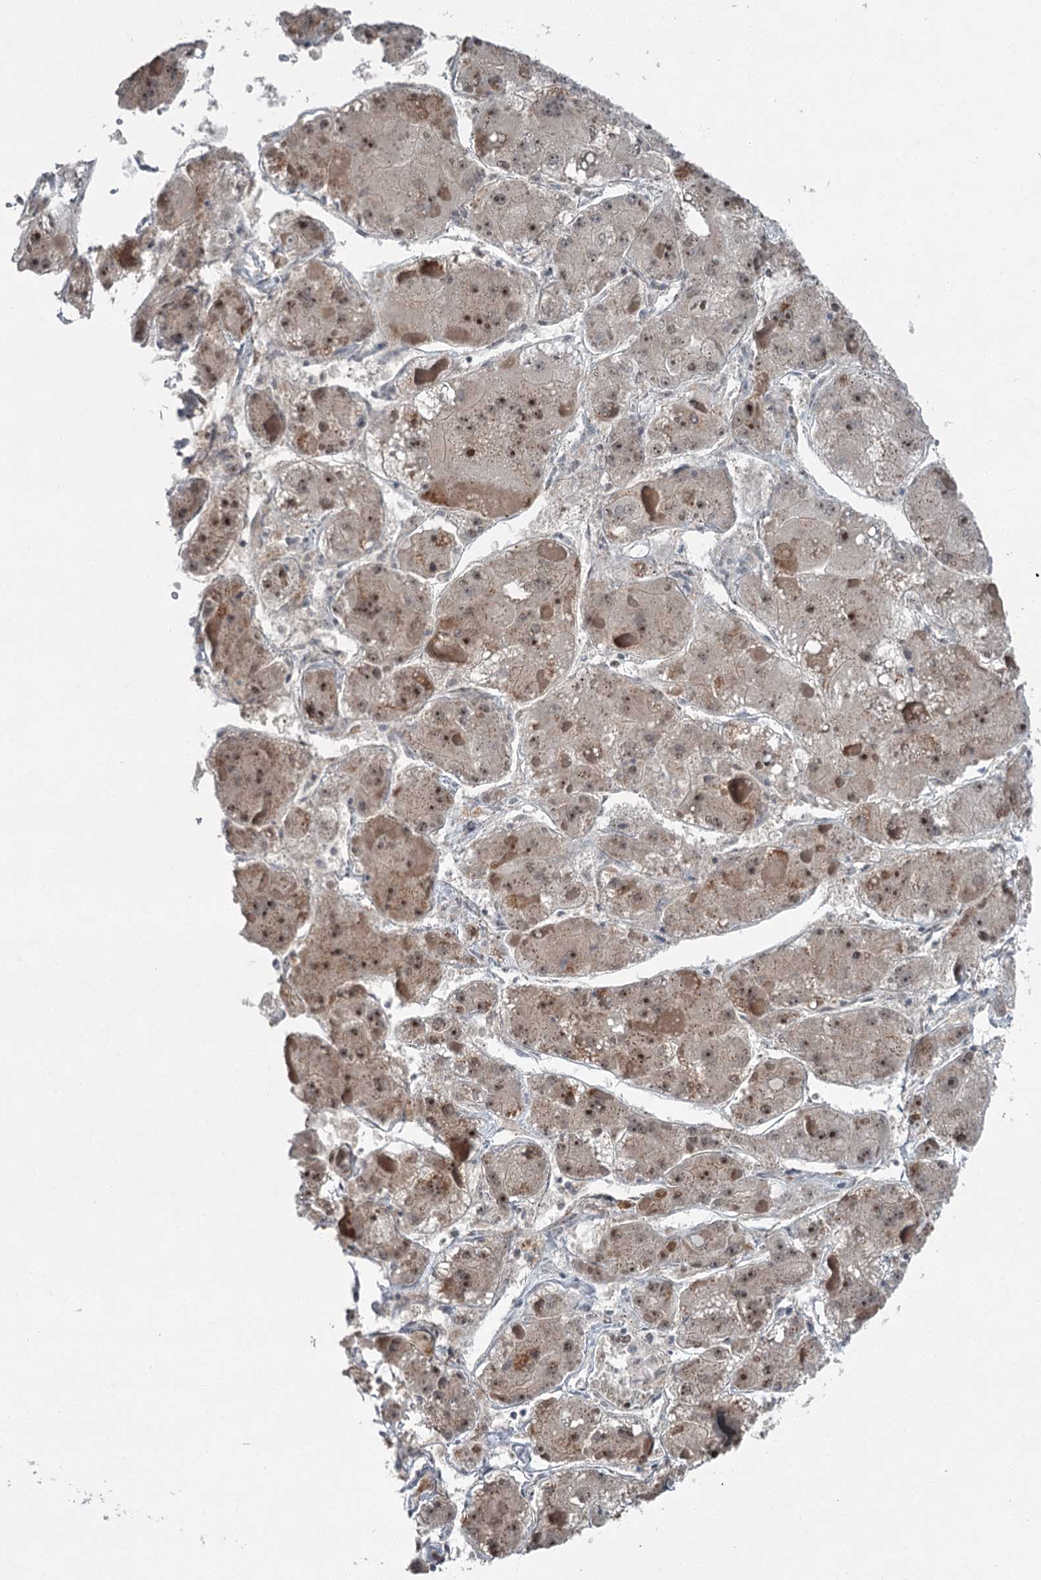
{"staining": {"intensity": "moderate", "quantity": "<25%", "location": "cytoplasmic/membranous,nuclear"}, "tissue": "liver cancer", "cell_type": "Tumor cells", "image_type": "cancer", "snomed": [{"axis": "morphology", "description": "Carcinoma, Hepatocellular, NOS"}, {"axis": "topography", "description": "Liver"}], "caption": "Protein staining shows moderate cytoplasmic/membranous and nuclear staining in approximately <25% of tumor cells in hepatocellular carcinoma (liver). The protein of interest is stained brown, and the nuclei are stained in blue (DAB (3,3'-diaminobenzidine) IHC with brightfield microscopy, high magnification).", "gene": "EXOSC1", "patient": {"sex": "female", "age": 73}}